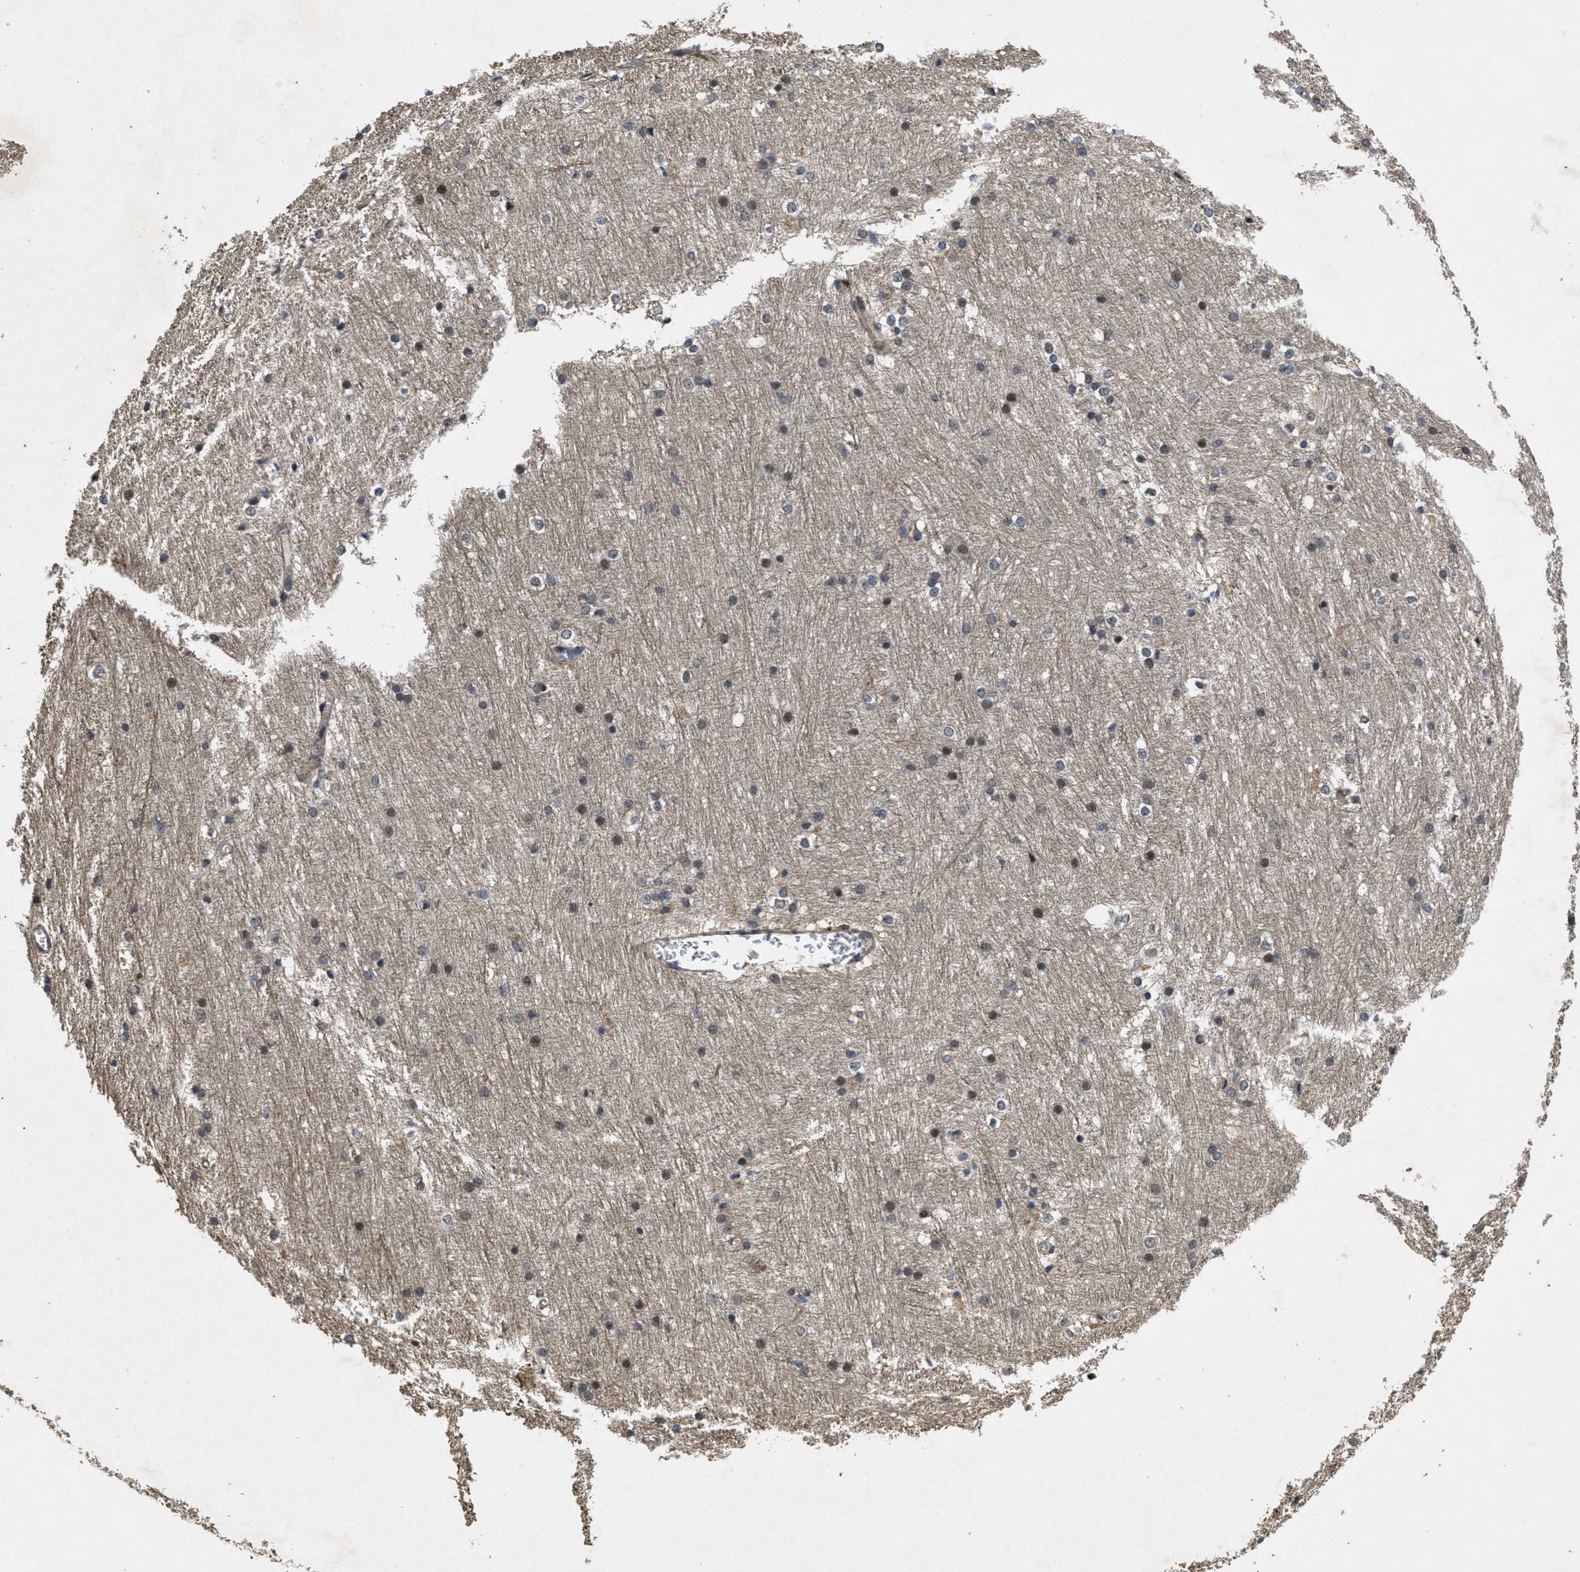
{"staining": {"intensity": "moderate", "quantity": "25%-75%", "location": "nuclear"}, "tissue": "caudate", "cell_type": "Glial cells", "image_type": "normal", "snomed": [{"axis": "morphology", "description": "Normal tissue, NOS"}, {"axis": "topography", "description": "Lateral ventricle wall"}], "caption": "Caudate was stained to show a protein in brown. There is medium levels of moderate nuclear staining in about 25%-75% of glial cells.", "gene": "PAPOLG", "patient": {"sex": "female", "age": 19}}